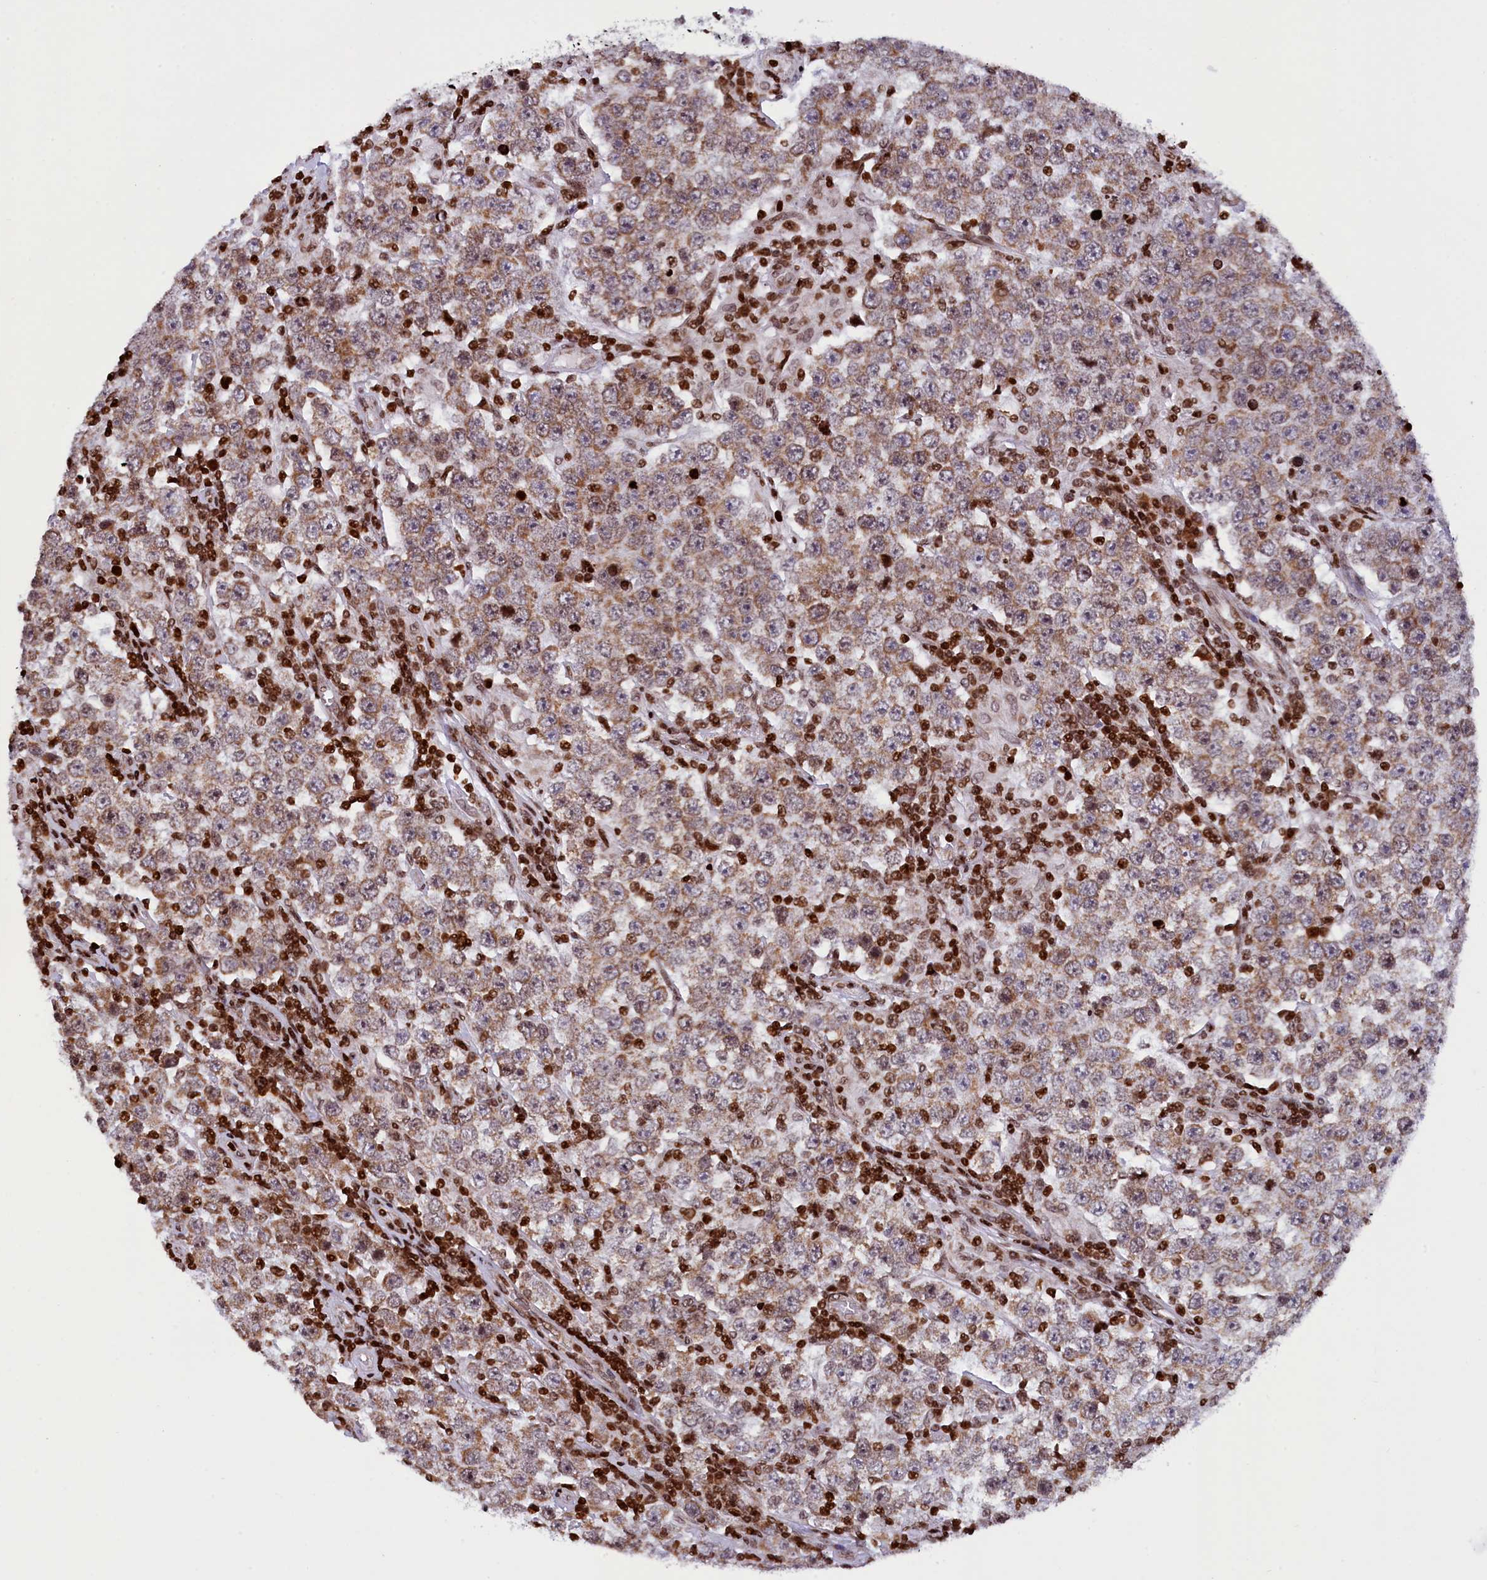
{"staining": {"intensity": "moderate", "quantity": "25%-75%", "location": "cytoplasmic/membranous"}, "tissue": "testis cancer", "cell_type": "Tumor cells", "image_type": "cancer", "snomed": [{"axis": "morphology", "description": "Normal tissue, NOS"}, {"axis": "morphology", "description": "Urothelial carcinoma, High grade"}, {"axis": "morphology", "description": "Seminoma, NOS"}, {"axis": "morphology", "description": "Carcinoma, Embryonal, NOS"}, {"axis": "topography", "description": "Urinary bladder"}, {"axis": "topography", "description": "Testis"}], "caption": "This histopathology image displays testis seminoma stained with IHC to label a protein in brown. The cytoplasmic/membranous of tumor cells show moderate positivity for the protein. Nuclei are counter-stained blue.", "gene": "TIMM29", "patient": {"sex": "male", "age": 41}}